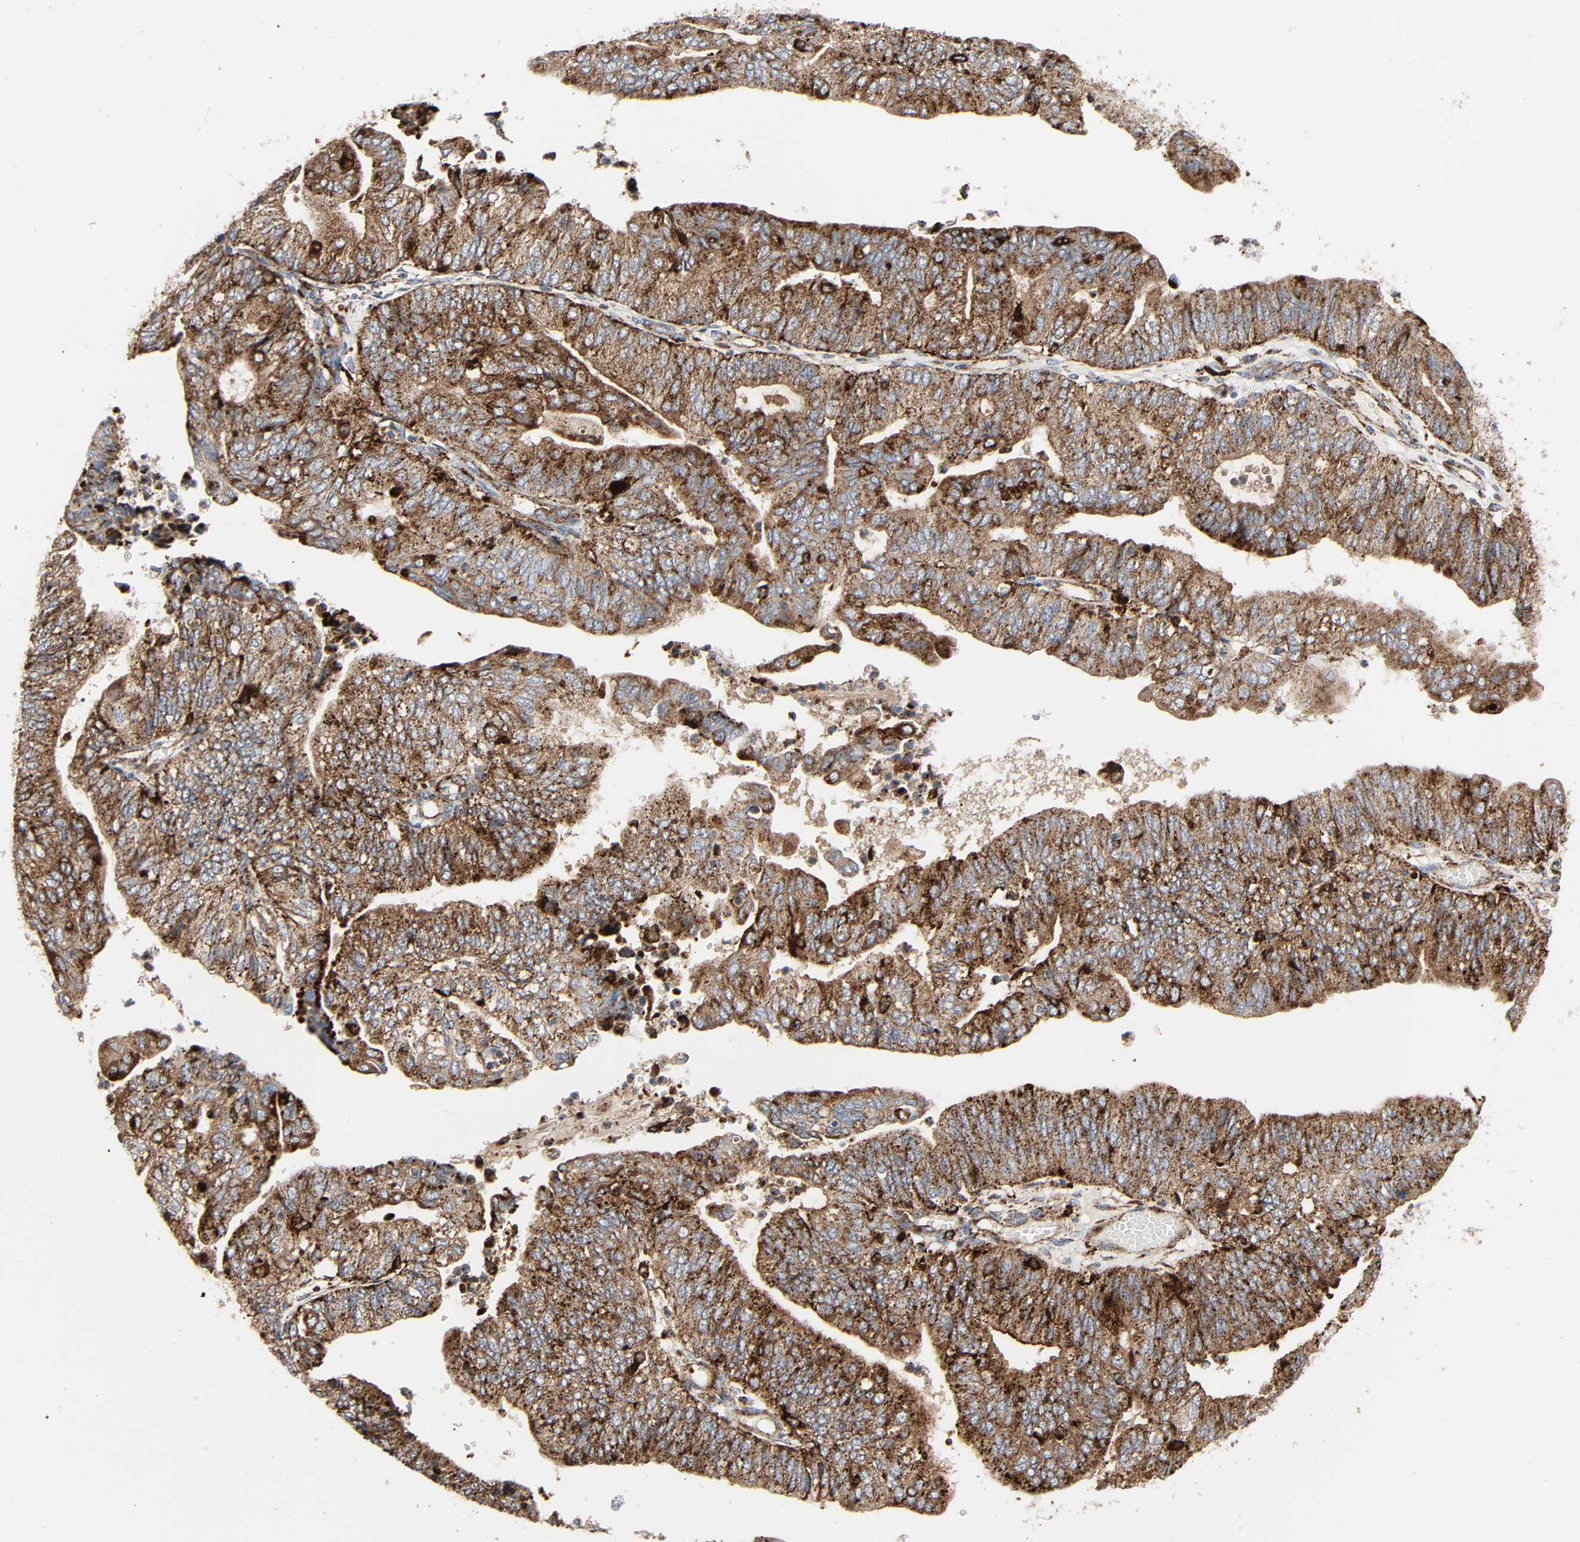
{"staining": {"intensity": "strong", "quantity": ">75%", "location": "cytoplasmic/membranous"}, "tissue": "endometrial cancer", "cell_type": "Tumor cells", "image_type": "cancer", "snomed": [{"axis": "morphology", "description": "Adenocarcinoma, NOS"}, {"axis": "topography", "description": "Endometrium"}], "caption": "High-power microscopy captured an IHC image of endometrial cancer (adenocarcinoma), revealing strong cytoplasmic/membranous expression in approximately >75% of tumor cells. (Stains: DAB in brown, nuclei in blue, Microscopy: brightfield microscopy at high magnification).", "gene": "PSAP", "patient": {"sex": "female", "age": 59}}